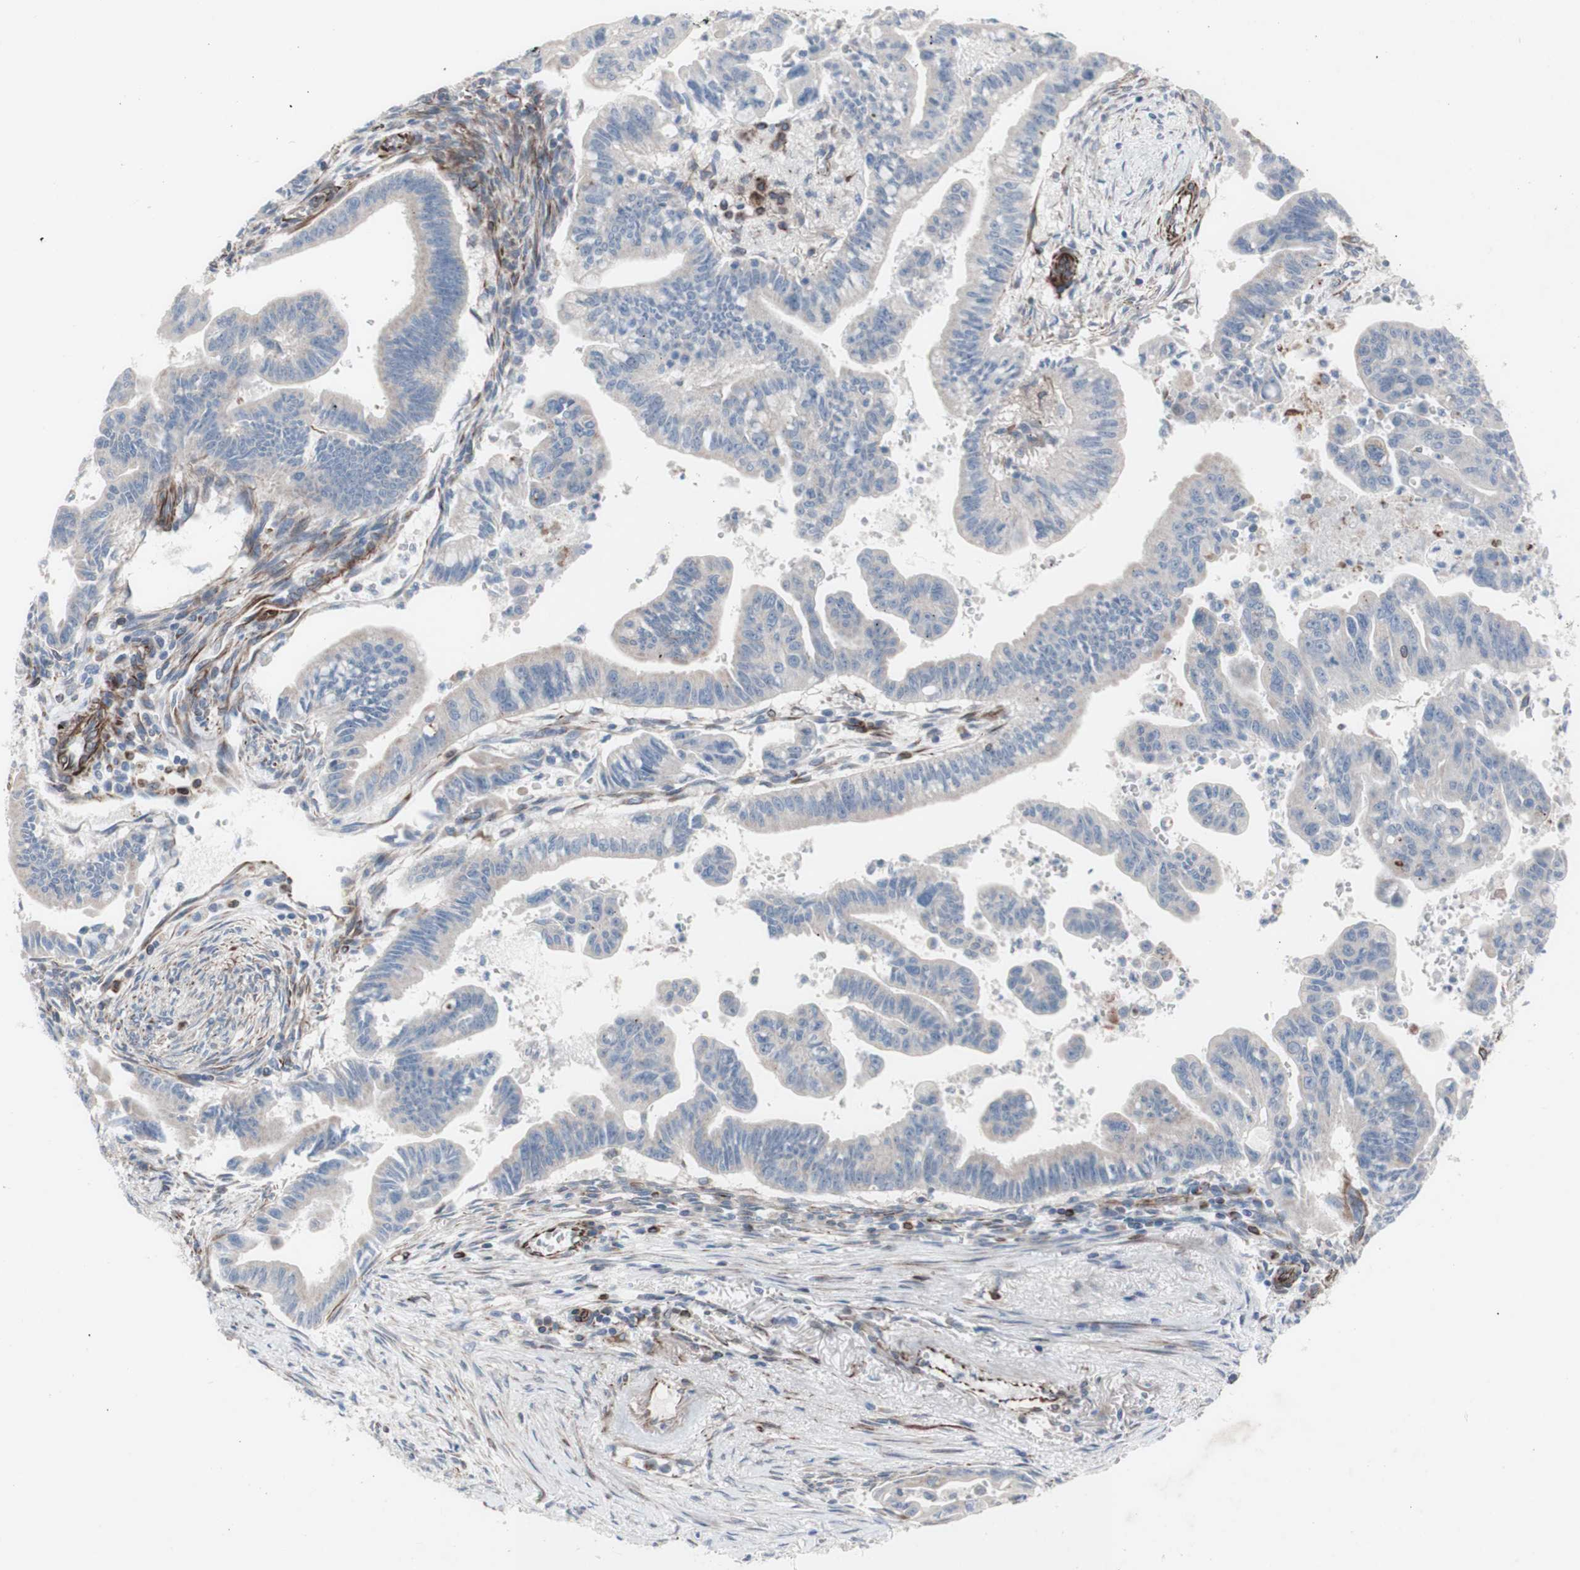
{"staining": {"intensity": "weak", "quantity": "<25%", "location": "cytoplasmic/membranous"}, "tissue": "pancreatic cancer", "cell_type": "Tumor cells", "image_type": "cancer", "snomed": [{"axis": "morphology", "description": "Adenocarcinoma, NOS"}, {"axis": "topography", "description": "Pancreas"}], "caption": "Immunohistochemistry of human pancreatic cancer displays no staining in tumor cells.", "gene": "AGPAT5", "patient": {"sex": "male", "age": 70}}